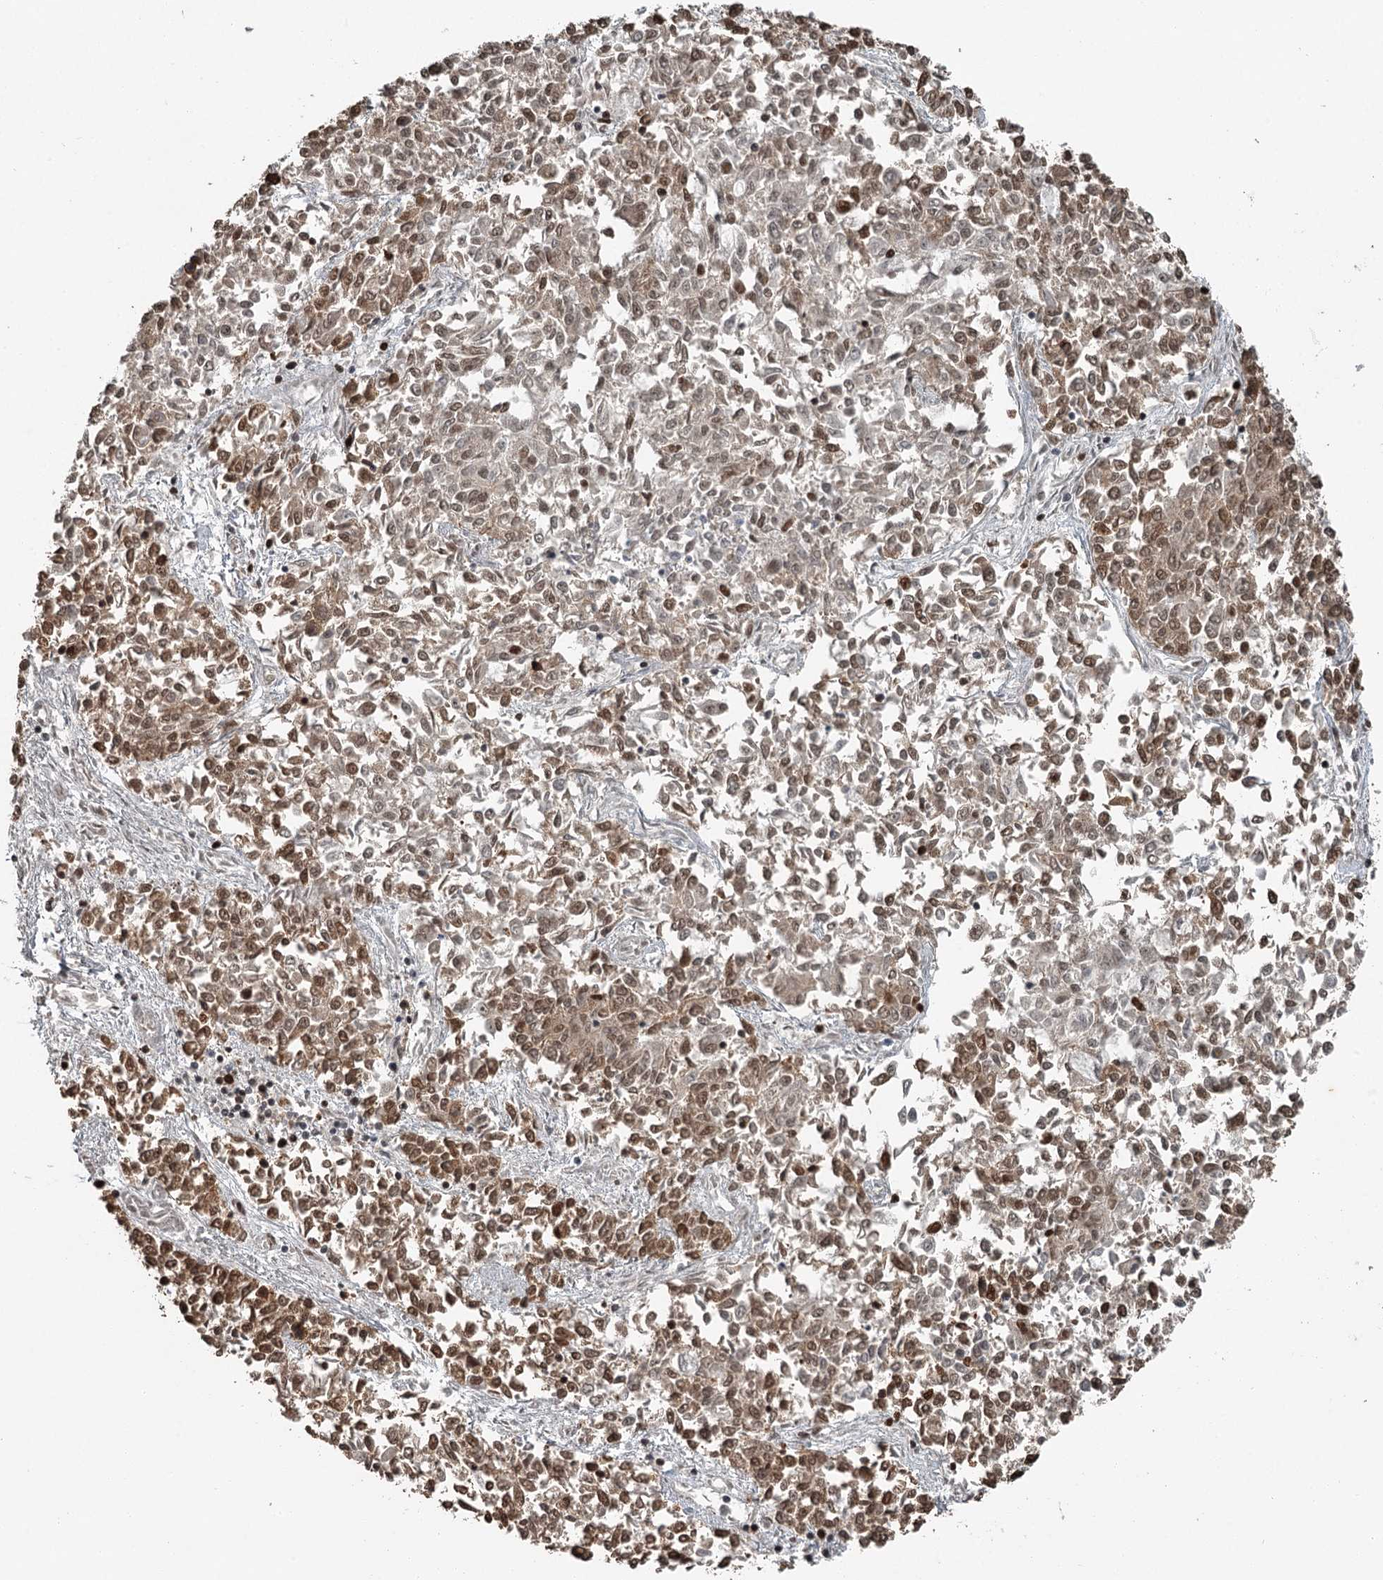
{"staining": {"intensity": "strong", "quantity": "25%-75%", "location": "nuclear"}, "tissue": "endometrial cancer", "cell_type": "Tumor cells", "image_type": "cancer", "snomed": [{"axis": "morphology", "description": "Adenocarcinoma, NOS"}, {"axis": "topography", "description": "Endometrium"}], "caption": "Immunohistochemistry (IHC) of adenocarcinoma (endometrial) reveals high levels of strong nuclear expression in approximately 25%-75% of tumor cells. (IHC, brightfield microscopy, high magnification).", "gene": "RBBP7", "patient": {"sex": "female", "age": 50}}